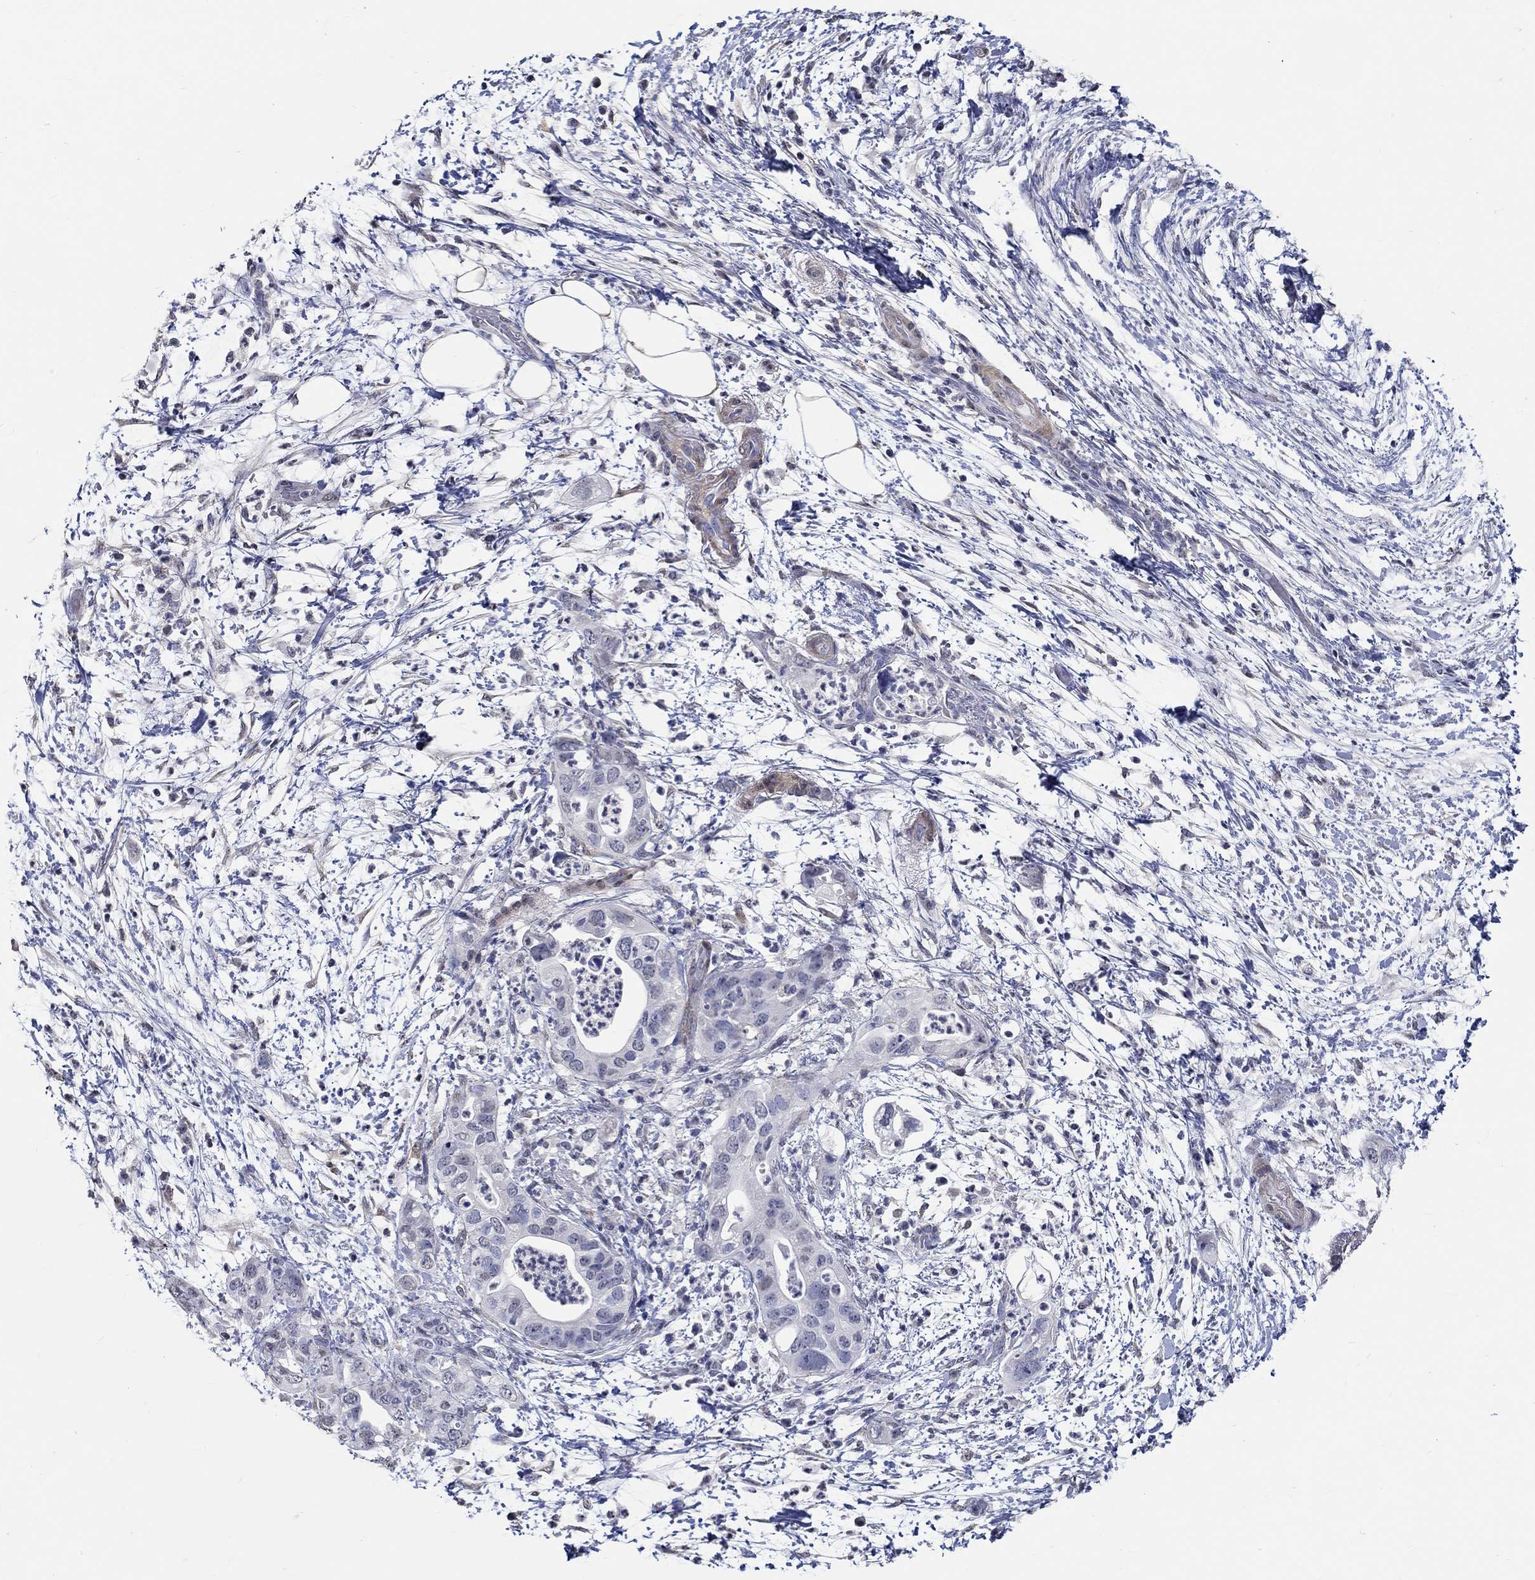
{"staining": {"intensity": "negative", "quantity": "none", "location": "none"}, "tissue": "pancreatic cancer", "cell_type": "Tumor cells", "image_type": "cancer", "snomed": [{"axis": "morphology", "description": "Adenocarcinoma, NOS"}, {"axis": "topography", "description": "Pancreas"}], "caption": "Pancreatic cancer was stained to show a protein in brown. There is no significant expression in tumor cells. The staining is performed using DAB brown chromogen with nuclei counter-stained in using hematoxylin.", "gene": "PDE1B", "patient": {"sex": "female", "age": 72}}